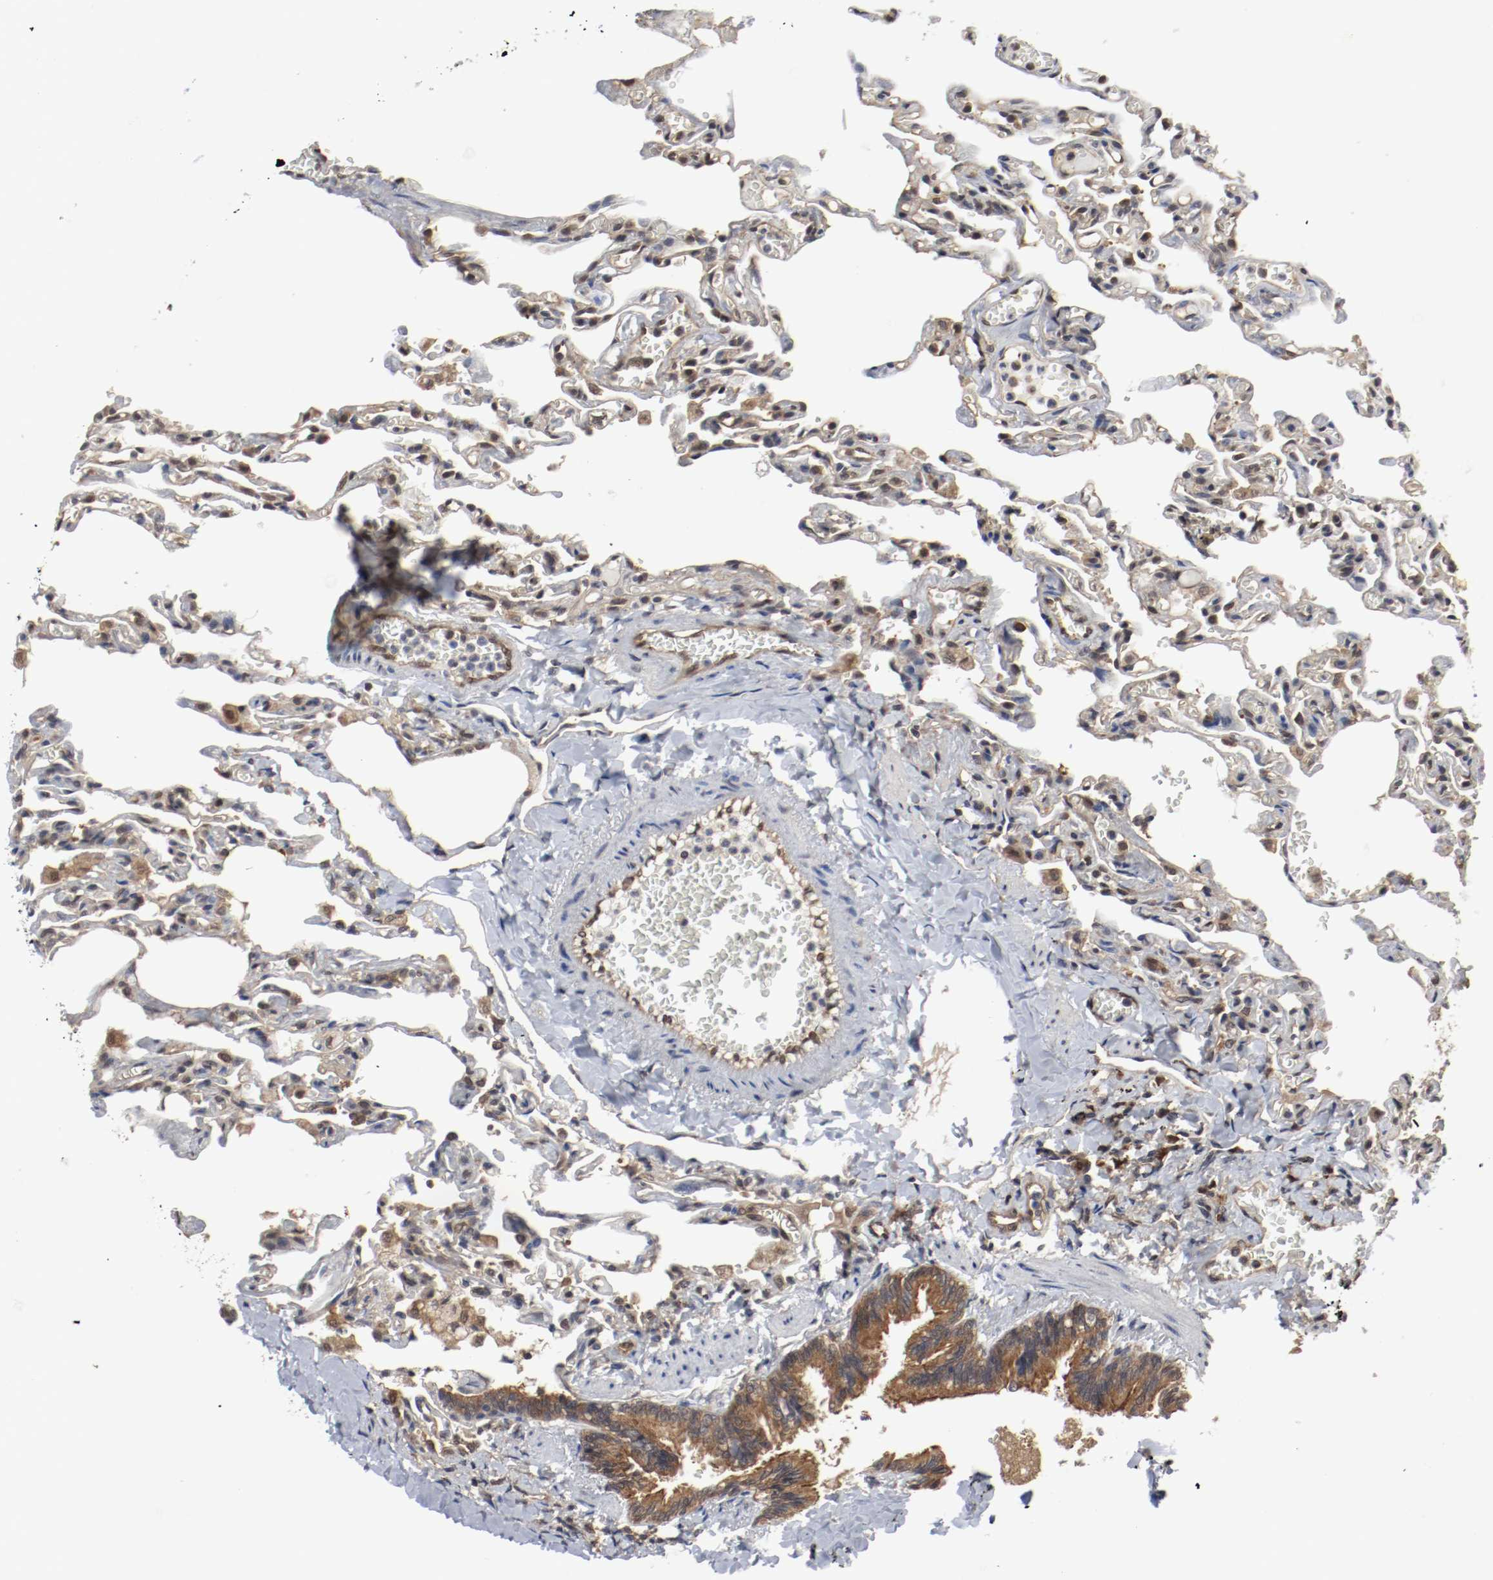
{"staining": {"intensity": "moderate", "quantity": "25%-75%", "location": "cytoplasmic/membranous,nuclear"}, "tissue": "lung", "cell_type": "Alveolar cells", "image_type": "normal", "snomed": [{"axis": "morphology", "description": "Normal tissue, NOS"}, {"axis": "topography", "description": "Lung"}], "caption": "IHC micrograph of normal lung: lung stained using IHC displays medium levels of moderate protein expression localized specifically in the cytoplasmic/membranous,nuclear of alveolar cells, appearing as a cytoplasmic/membranous,nuclear brown color.", "gene": "AFG3L2", "patient": {"sex": "male", "age": 21}}